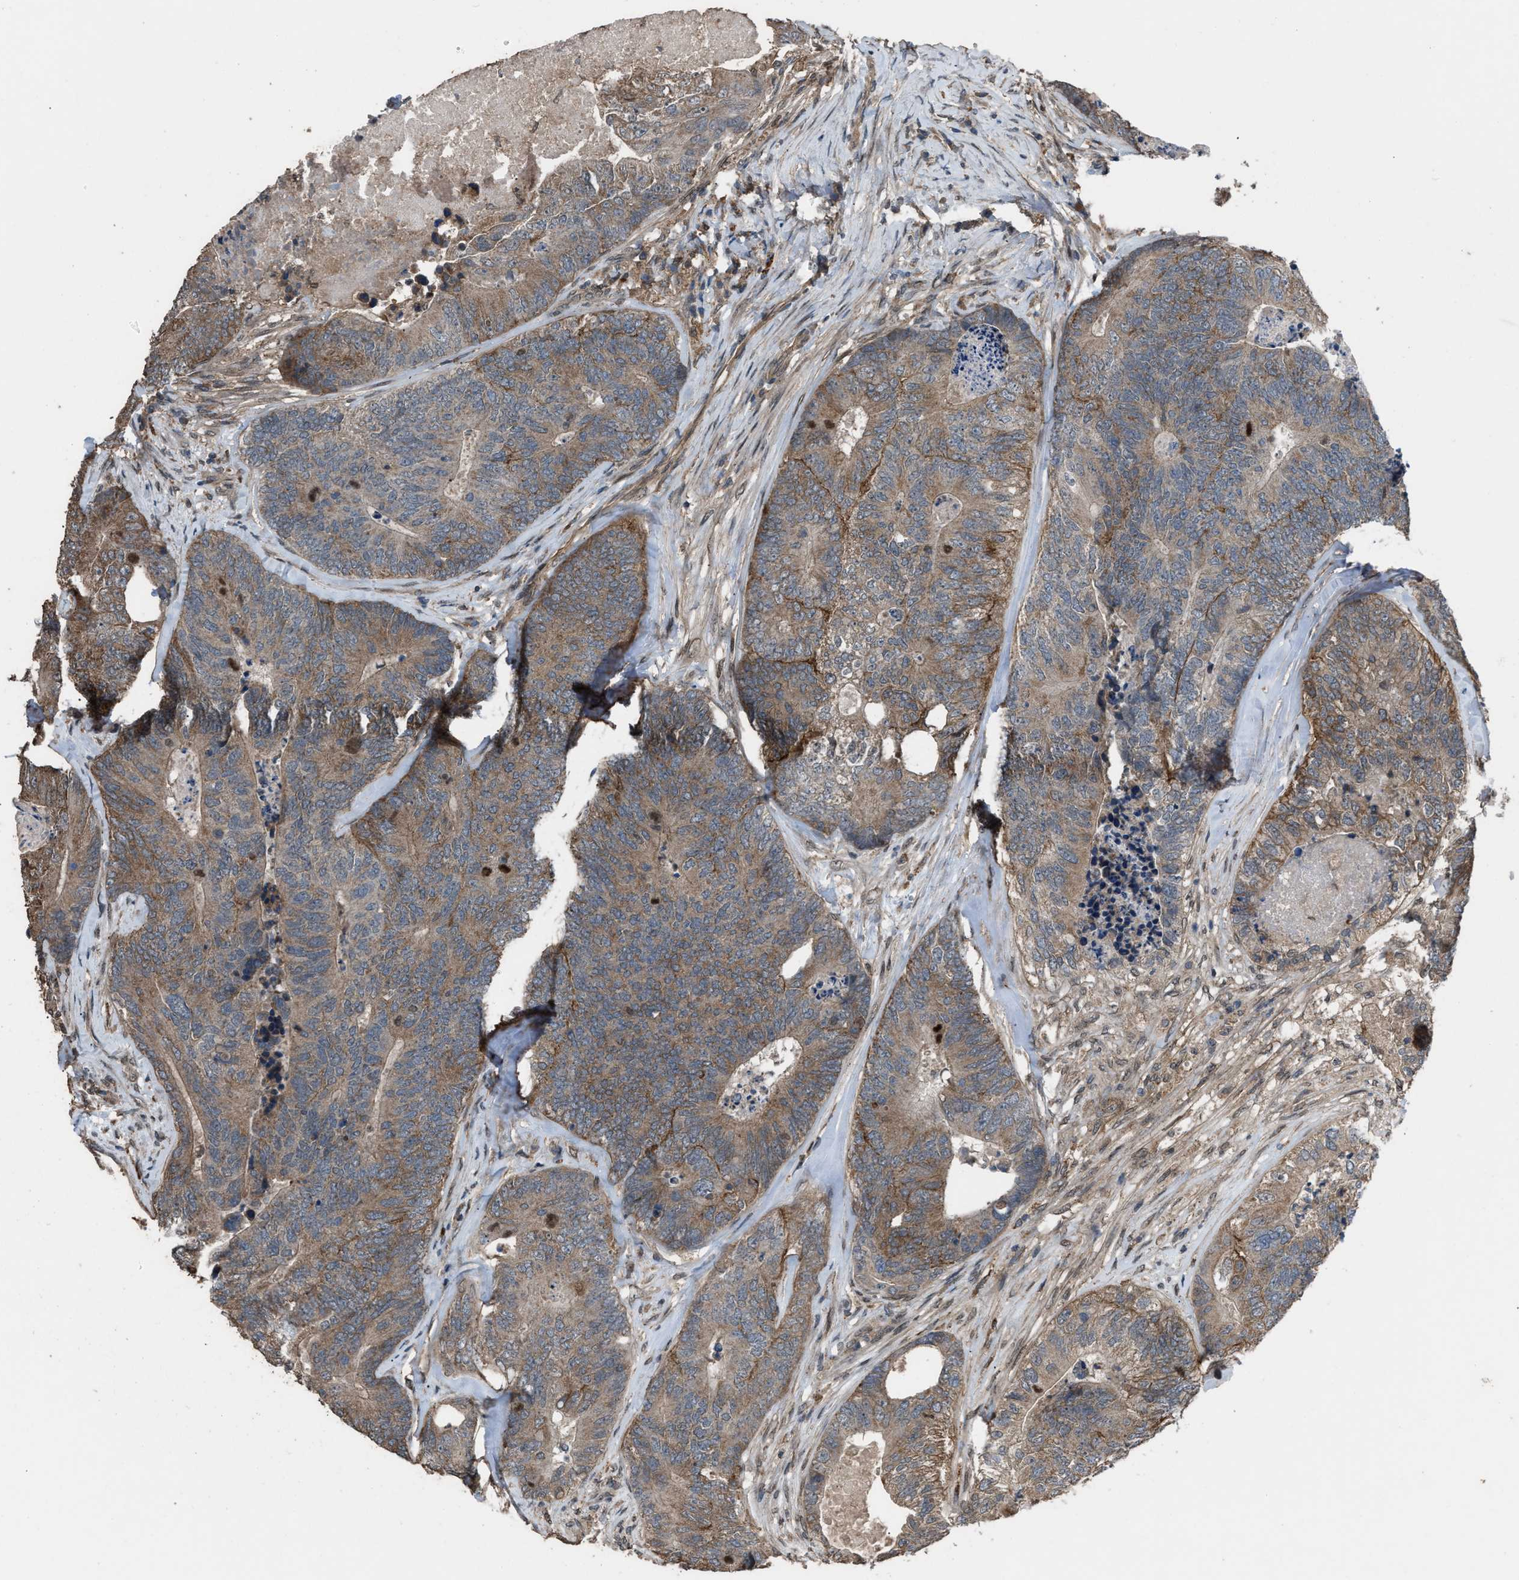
{"staining": {"intensity": "moderate", "quantity": ">75%", "location": "cytoplasmic/membranous"}, "tissue": "colorectal cancer", "cell_type": "Tumor cells", "image_type": "cancer", "snomed": [{"axis": "morphology", "description": "Adenocarcinoma, NOS"}, {"axis": "topography", "description": "Colon"}], "caption": "The micrograph demonstrates a brown stain indicating the presence of a protein in the cytoplasmic/membranous of tumor cells in colorectal adenocarcinoma.", "gene": "UTRN", "patient": {"sex": "female", "age": 67}}